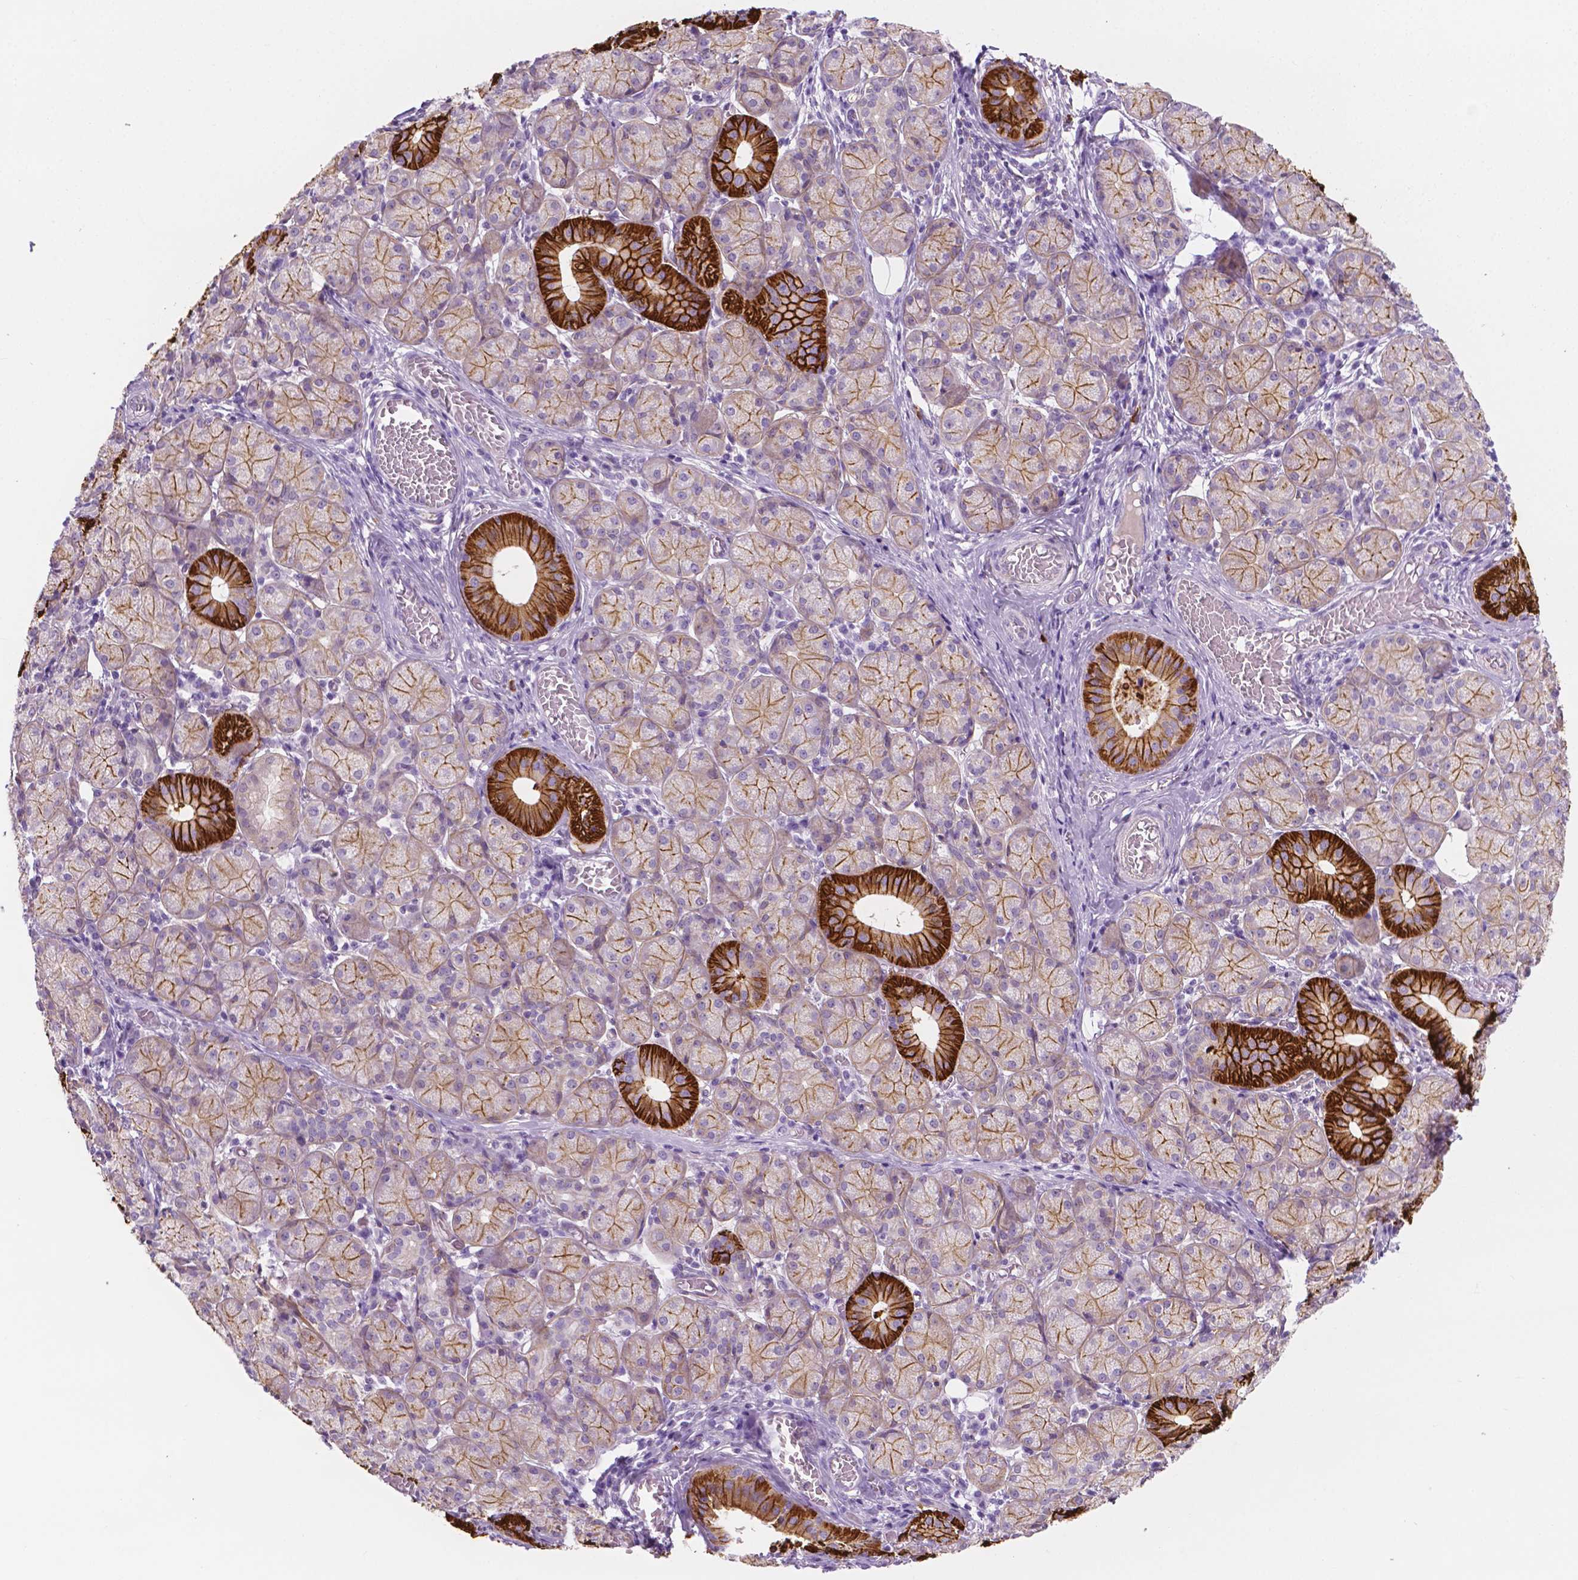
{"staining": {"intensity": "strong", "quantity": "25%-75%", "location": "cytoplasmic/membranous"}, "tissue": "salivary gland", "cell_type": "Glandular cells", "image_type": "normal", "snomed": [{"axis": "morphology", "description": "Normal tissue, NOS"}, {"axis": "topography", "description": "Salivary gland"}, {"axis": "topography", "description": "Peripheral nerve tissue"}], "caption": "This image demonstrates immunohistochemistry staining of unremarkable salivary gland, with high strong cytoplasmic/membranous expression in approximately 25%-75% of glandular cells.", "gene": "EPPK1", "patient": {"sex": "female", "age": 24}}